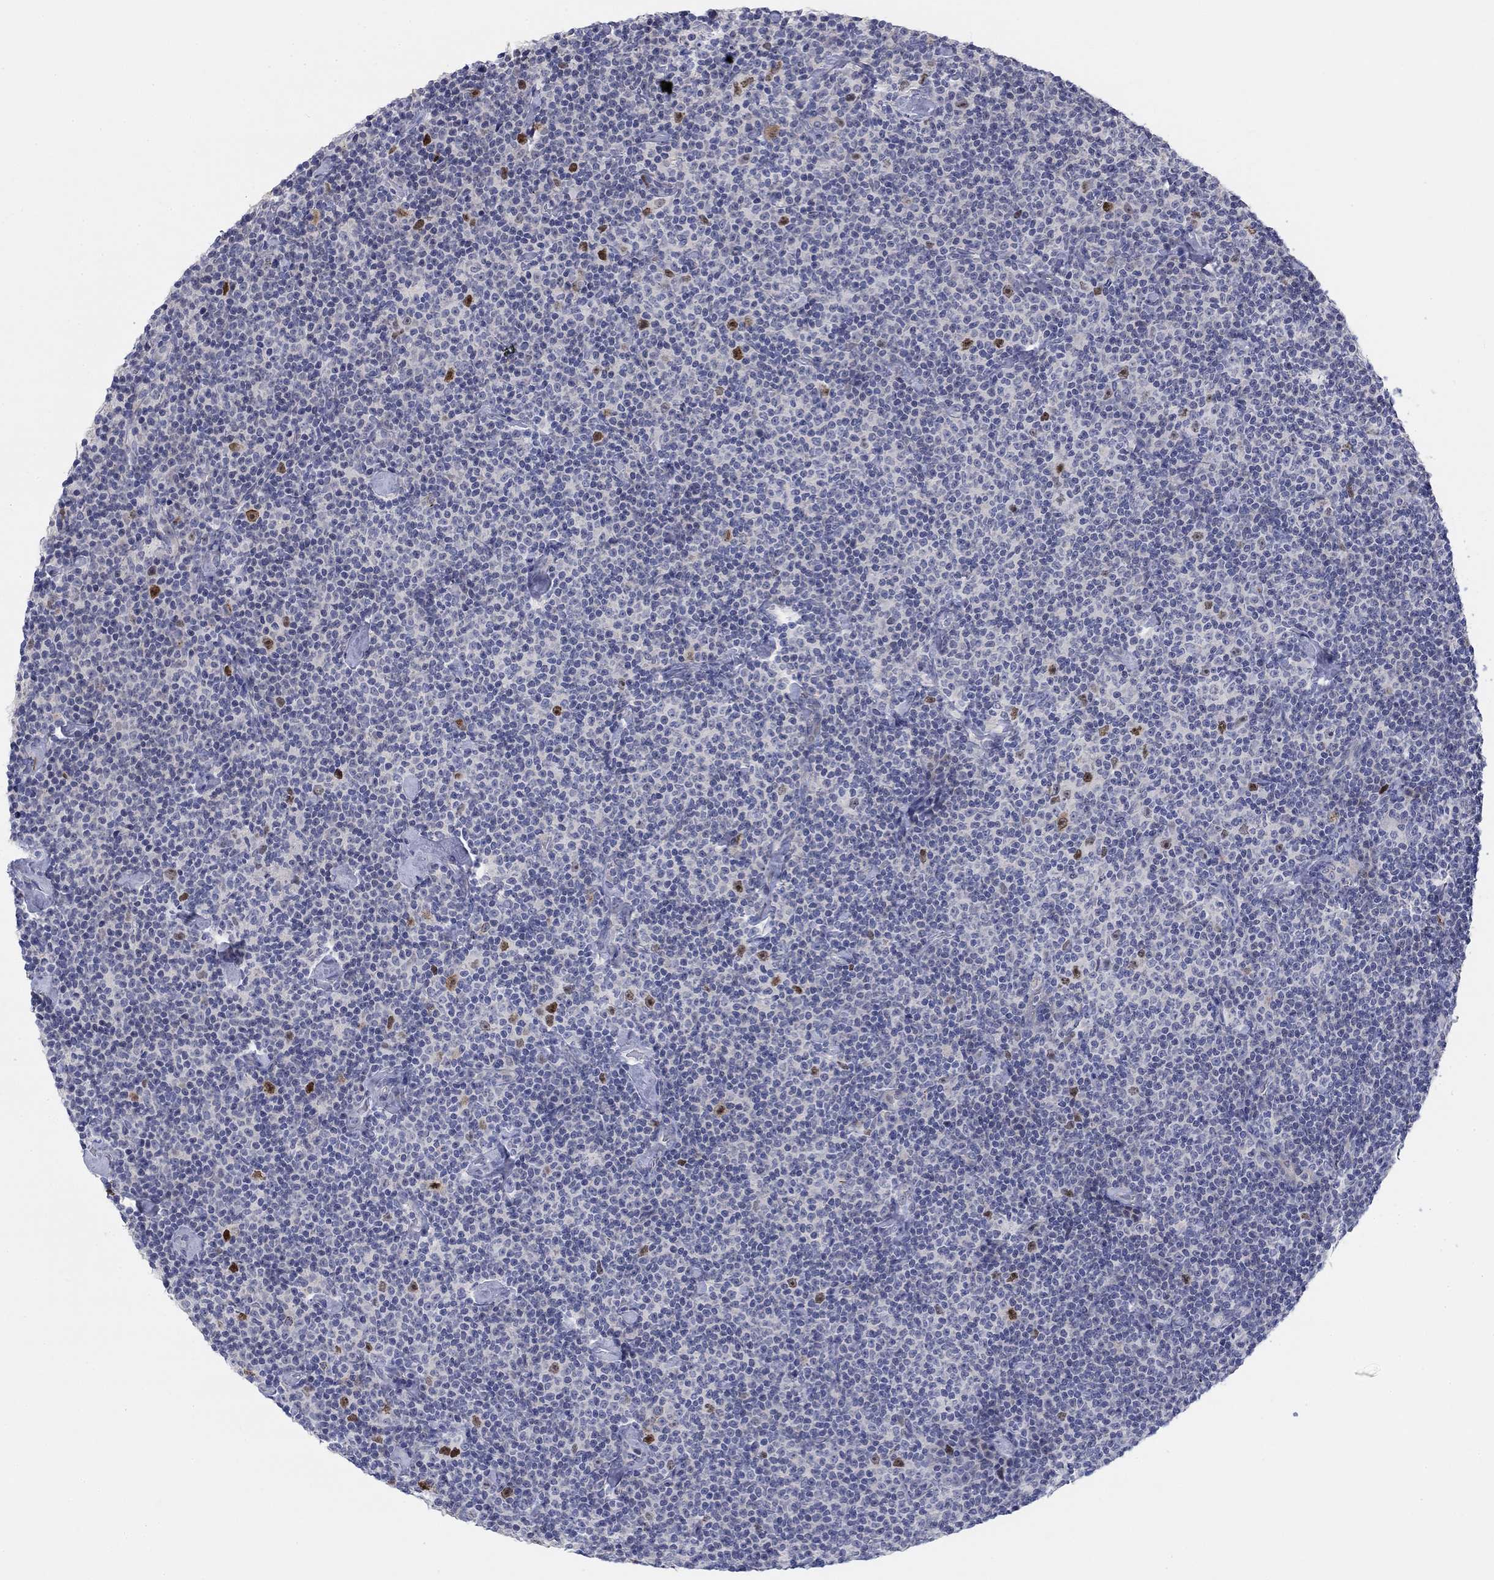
{"staining": {"intensity": "negative", "quantity": "none", "location": "none"}, "tissue": "lymphoma", "cell_type": "Tumor cells", "image_type": "cancer", "snomed": [{"axis": "morphology", "description": "Malignant lymphoma, non-Hodgkin's type, Low grade"}, {"axis": "topography", "description": "Lymph node"}], "caption": "Photomicrograph shows no protein positivity in tumor cells of lymphoma tissue. Nuclei are stained in blue.", "gene": "PRC1", "patient": {"sex": "male", "age": 81}}